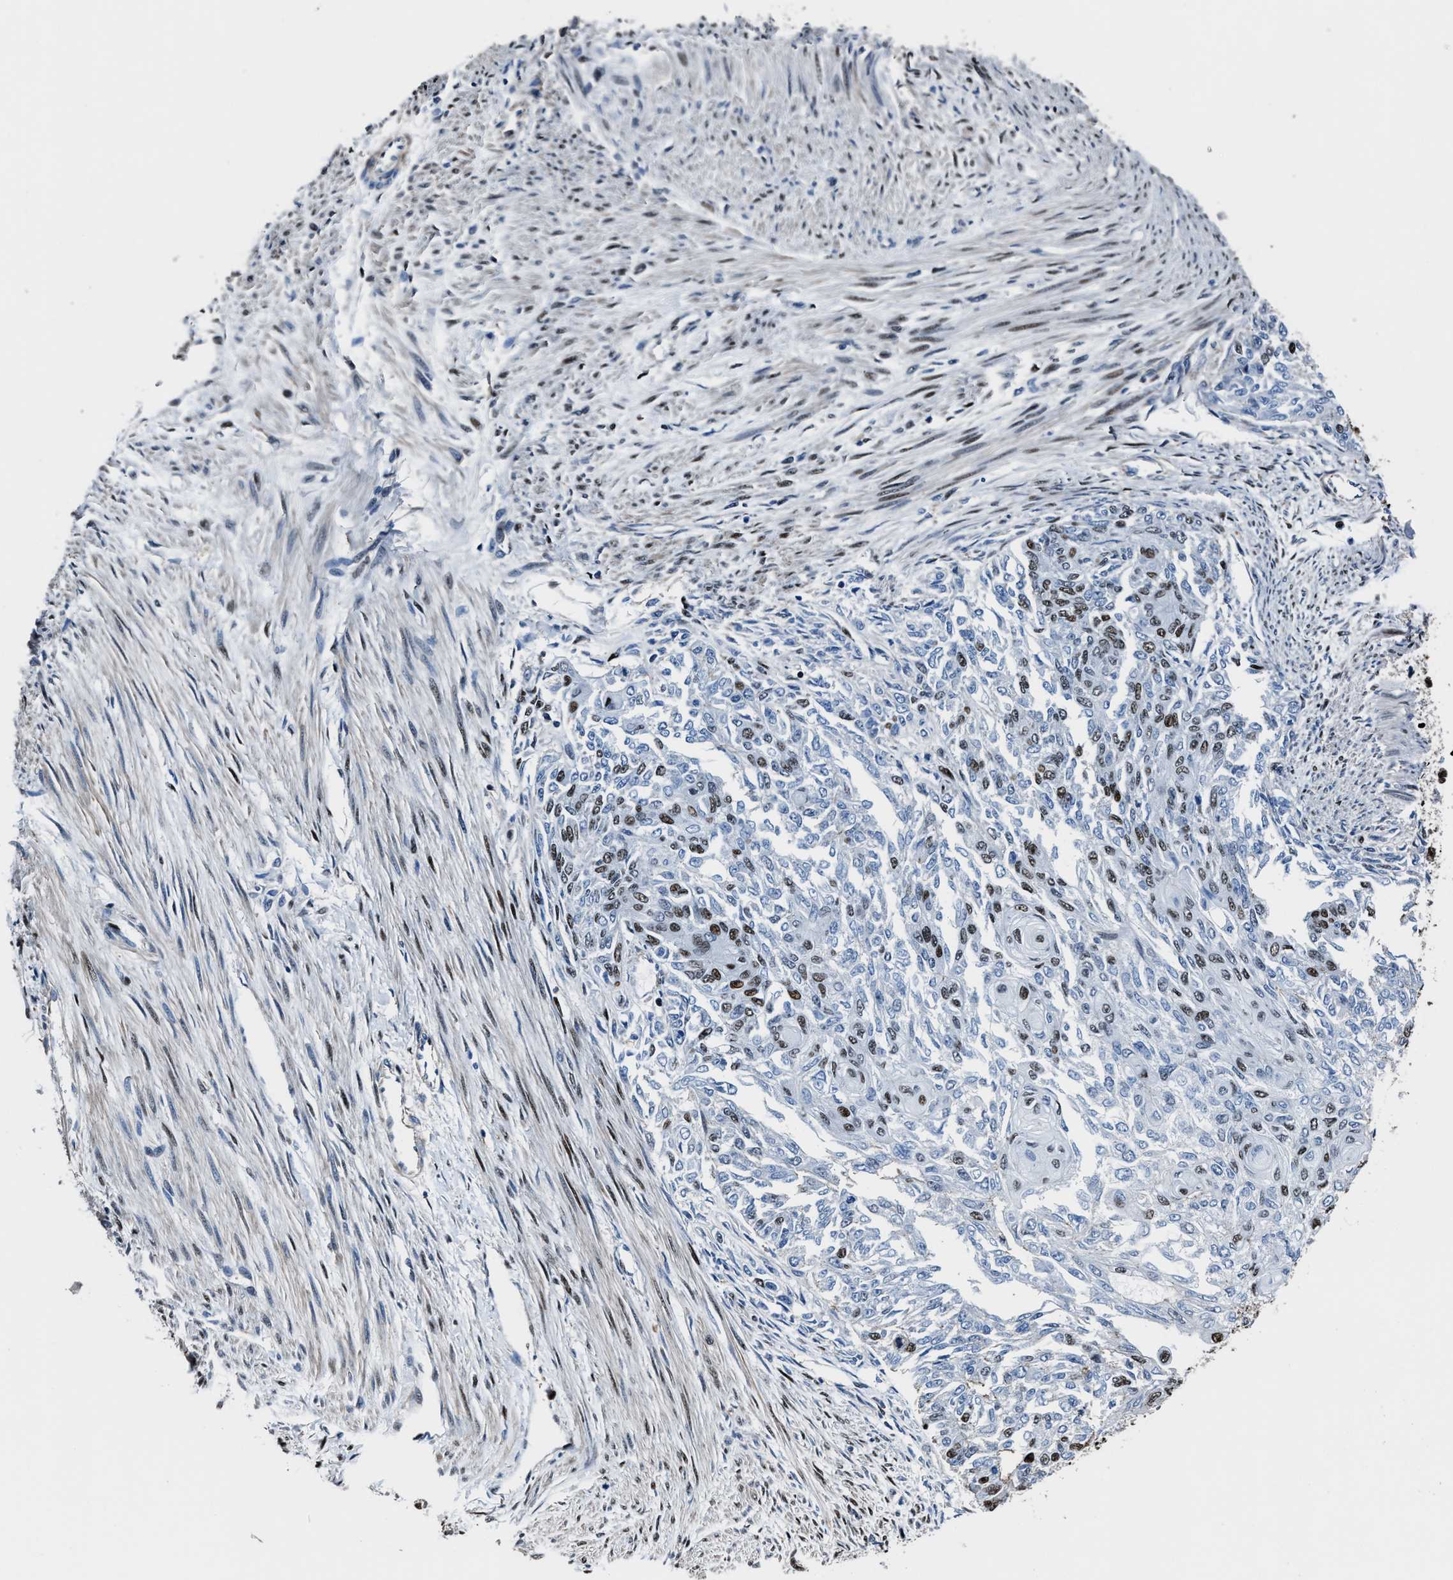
{"staining": {"intensity": "moderate", "quantity": "25%-75%", "location": "nuclear"}, "tissue": "endometrial cancer", "cell_type": "Tumor cells", "image_type": "cancer", "snomed": [{"axis": "morphology", "description": "Adenocarcinoma, NOS"}, {"axis": "topography", "description": "Endometrium"}], "caption": "Moderate nuclear expression for a protein is identified in about 25%-75% of tumor cells of adenocarcinoma (endometrial) using immunohistochemistry.", "gene": "PPIE", "patient": {"sex": "female", "age": 32}}